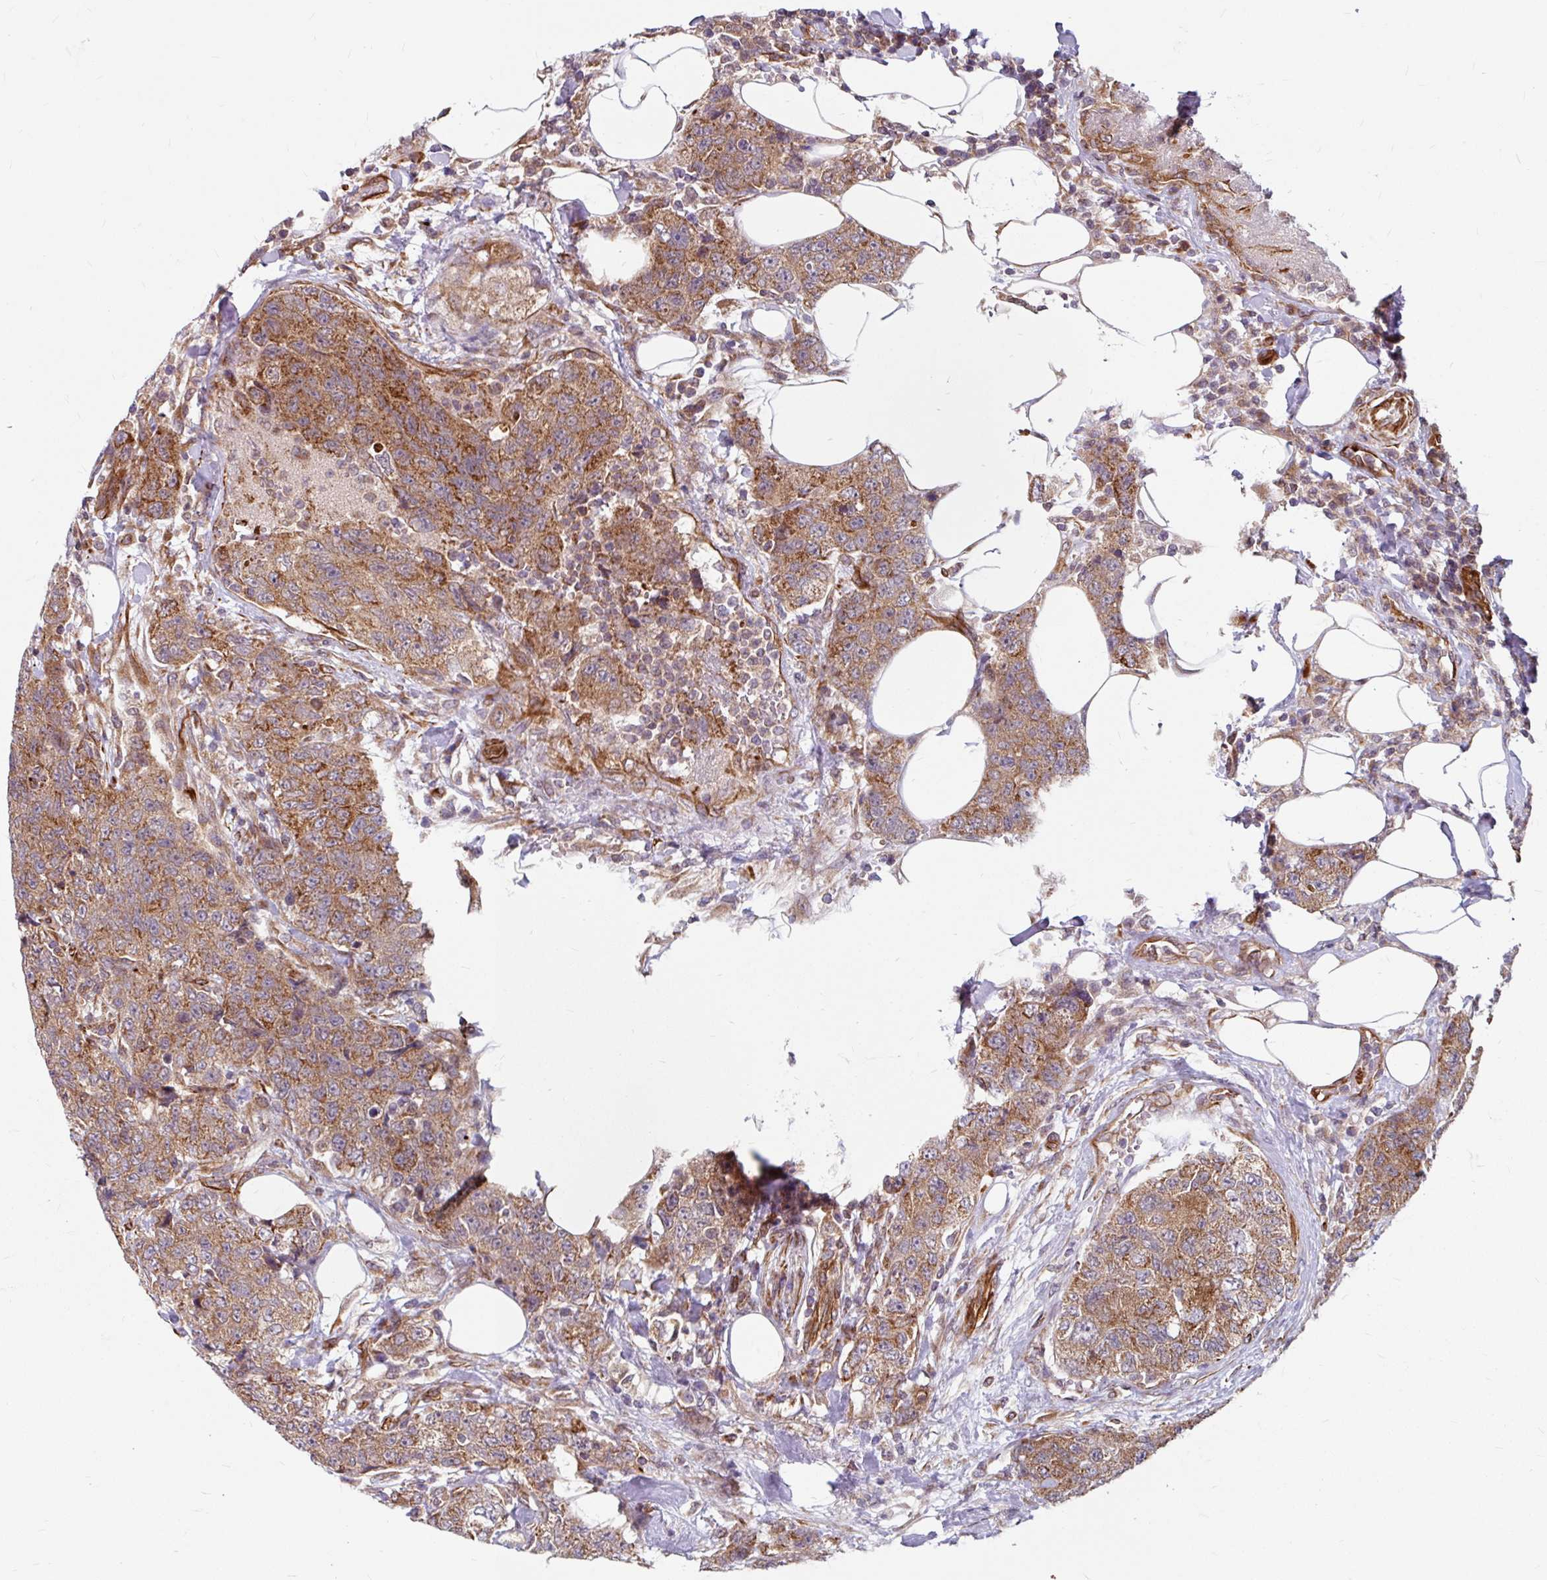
{"staining": {"intensity": "moderate", "quantity": ">75%", "location": "cytoplasmic/membranous"}, "tissue": "urothelial cancer", "cell_type": "Tumor cells", "image_type": "cancer", "snomed": [{"axis": "morphology", "description": "Urothelial carcinoma, High grade"}, {"axis": "topography", "description": "Urinary bladder"}], "caption": "Immunohistochemical staining of human high-grade urothelial carcinoma reveals medium levels of moderate cytoplasmic/membranous positivity in approximately >75% of tumor cells.", "gene": "DAAM2", "patient": {"sex": "female", "age": 78}}